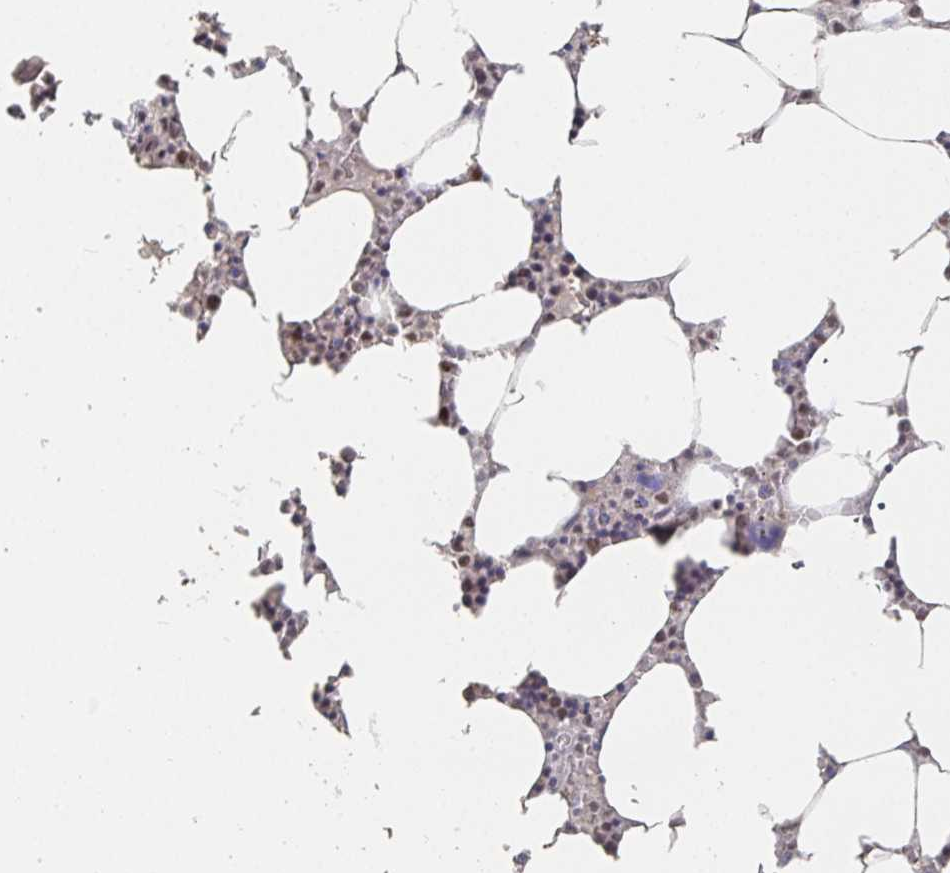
{"staining": {"intensity": "strong", "quantity": "<25%", "location": "nuclear"}, "tissue": "bone marrow", "cell_type": "Hematopoietic cells", "image_type": "normal", "snomed": [{"axis": "morphology", "description": "Normal tissue, NOS"}, {"axis": "topography", "description": "Bone marrow"}], "caption": "Brown immunohistochemical staining in benign human bone marrow reveals strong nuclear expression in approximately <25% of hematopoietic cells. (DAB (3,3'-diaminobenzidine) IHC, brown staining for protein, blue staining for nuclei).", "gene": "RCOR1", "patient": {"sex": "male", "age": 64}}